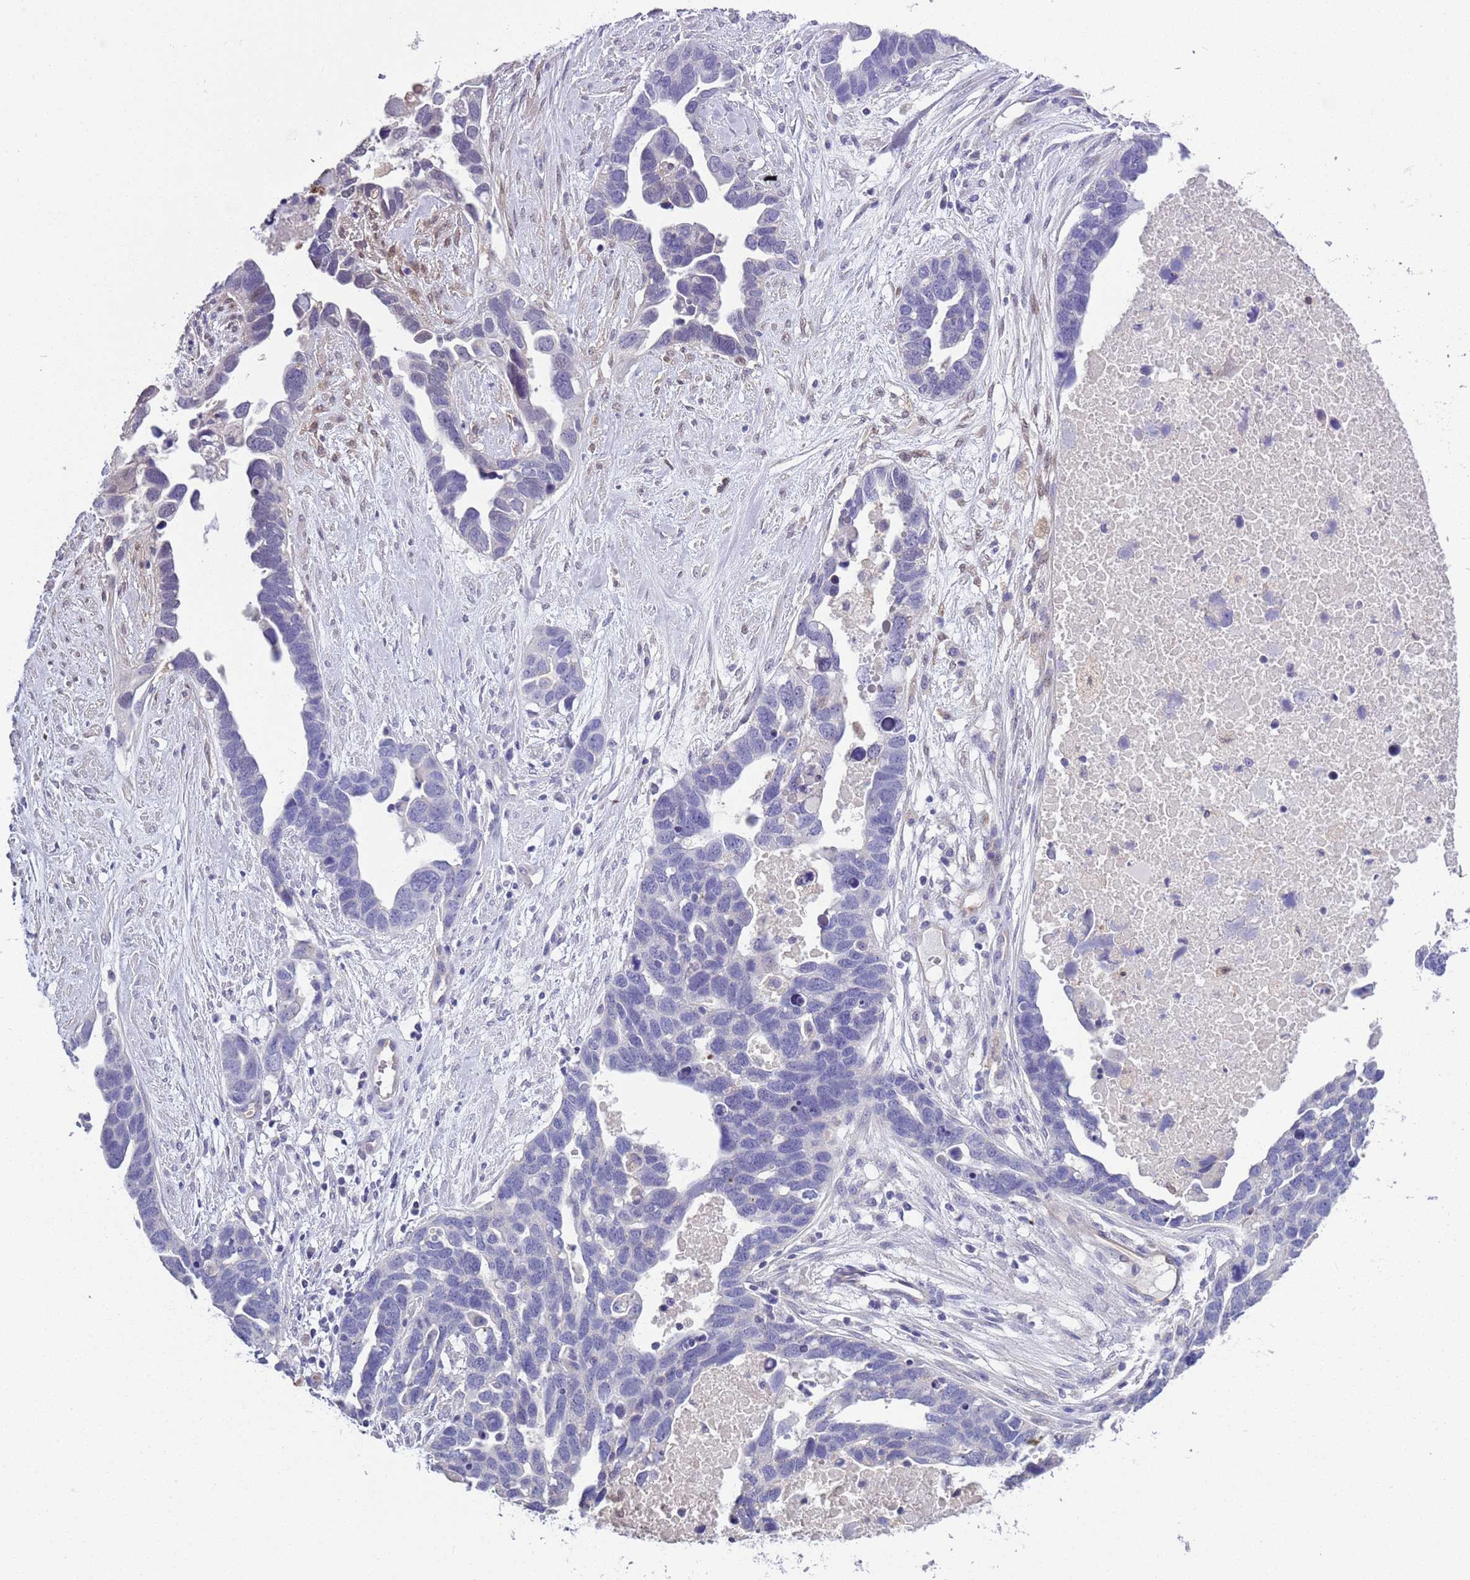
{"staining": {"intensity": "negative", "quantity": "none", "location": "none"}, "tissue": "ovarian cancer", "cell_type": "Tumor cells", "image_type": "cancer", "snomed": [{"axis": "morphology", "description": "Cystadenocarcinoma, serous, NOS"}, {"axis": "topography", "description": "Ovary"}], "caption": "This is an immunohistochemistry histopathology image of serous cystadenocarcinoma (ovarian). There is no positivity in tumor cells.", "gene": "BRMS1L", "patient": {"sex": "female", "age": 54}}